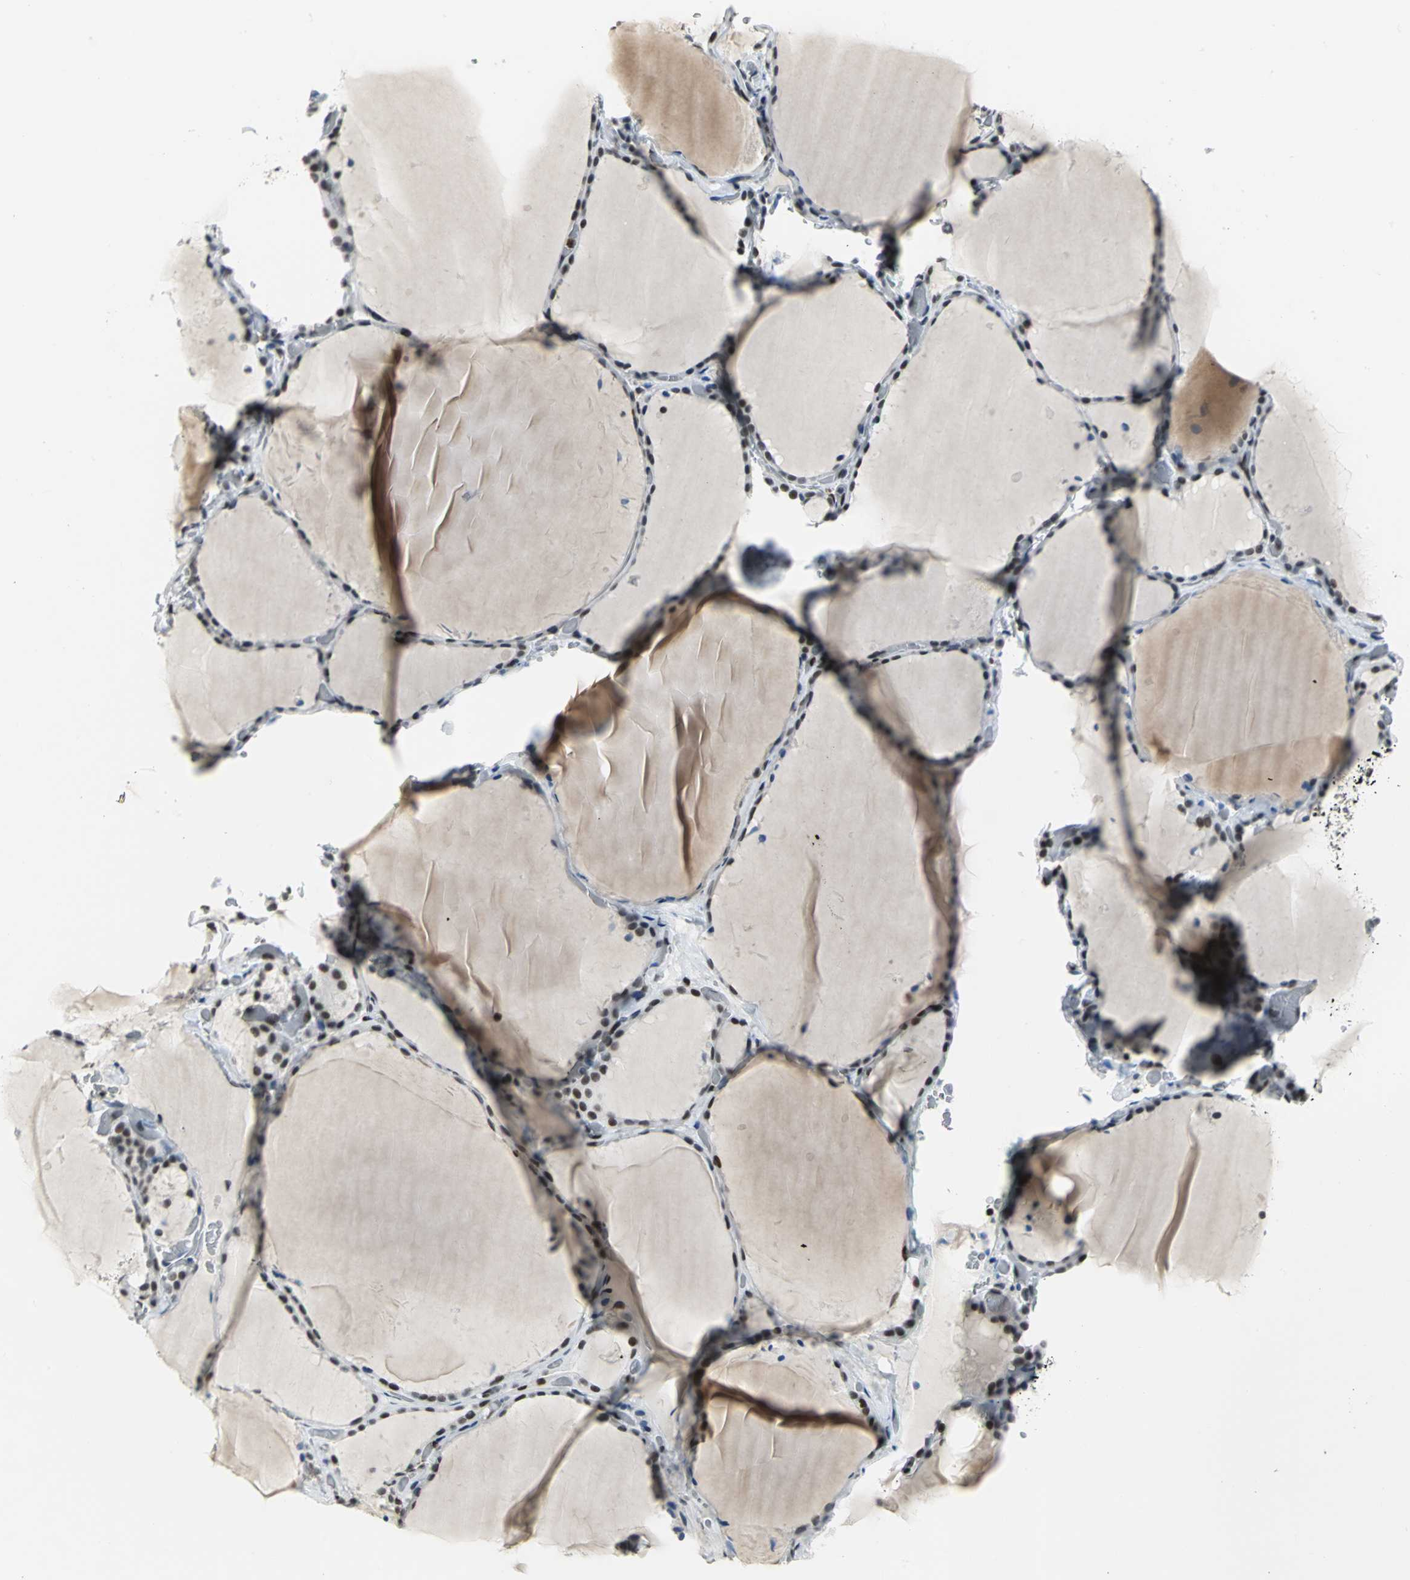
{"staining": {"intensity": "weak", "quantity": ">75%", "location": "nuclear"}, "tissue": "thyroid gland", "cell_type": "Glandular cells", "image_type": "normal", "snomed": [{"axis": "morphology", "description": "Normal tissue, NOS"}, {"axis": "topography", "description": "Thyroid gland"}], "caption": "Immunohistochemistry image of normal human thyroid gland stained for a protein (brown), which demonstrates low levels of weak nuclear staining in approximately >75% of glandular cells.", "gene": "HNRNPD", "patient": {"sex": "female", "age": 22}}